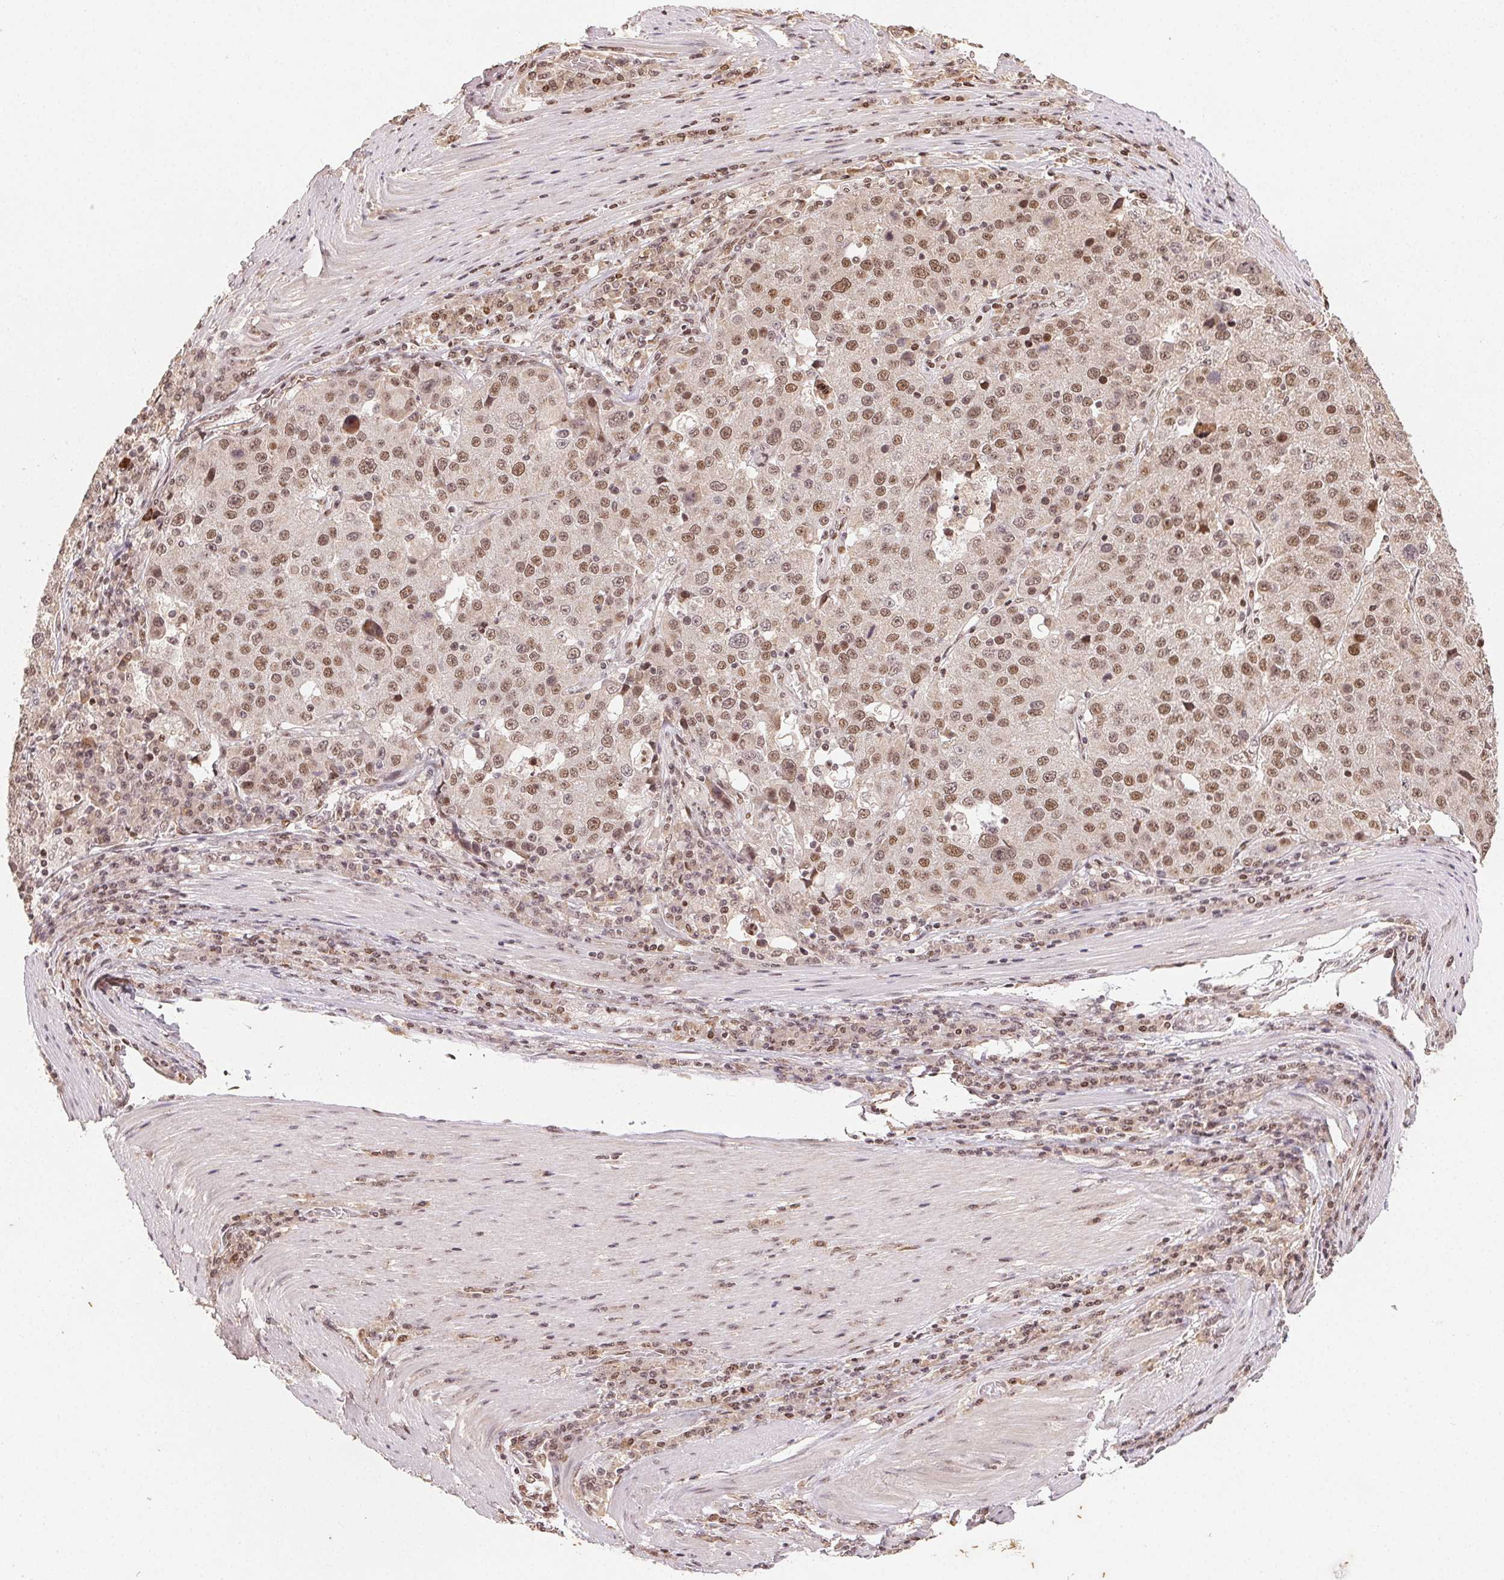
{"staining": {"intensity": "moderate", "quantity": ">75%", "location": "nuclear"}, "tissue": "stomach cancer", "cell_type": "Tumor cells", "image_type": "cancer", "snomed": [{"axis": "morphology", "description": "Adenocarcinoma, NOS"}, {"axis": "topography", "description": "Stomach"}], "caption": "High-magnification brightfield microscopy of stomach cancer (adenocarcinoma) stained with DAB (brown) and counterstained with hematoxylin (blue). tumor cells exhibit moderate nuclear positivity is present in approximately>75% of cells. The staining was performed using DAB to visualize the protein expression in brown, while the nuclei were stained in blue with hematoxylin (Magnification: 20x).", "gene": "MAPKAPK2", "patient": {"sex": "male", "age": 71}}